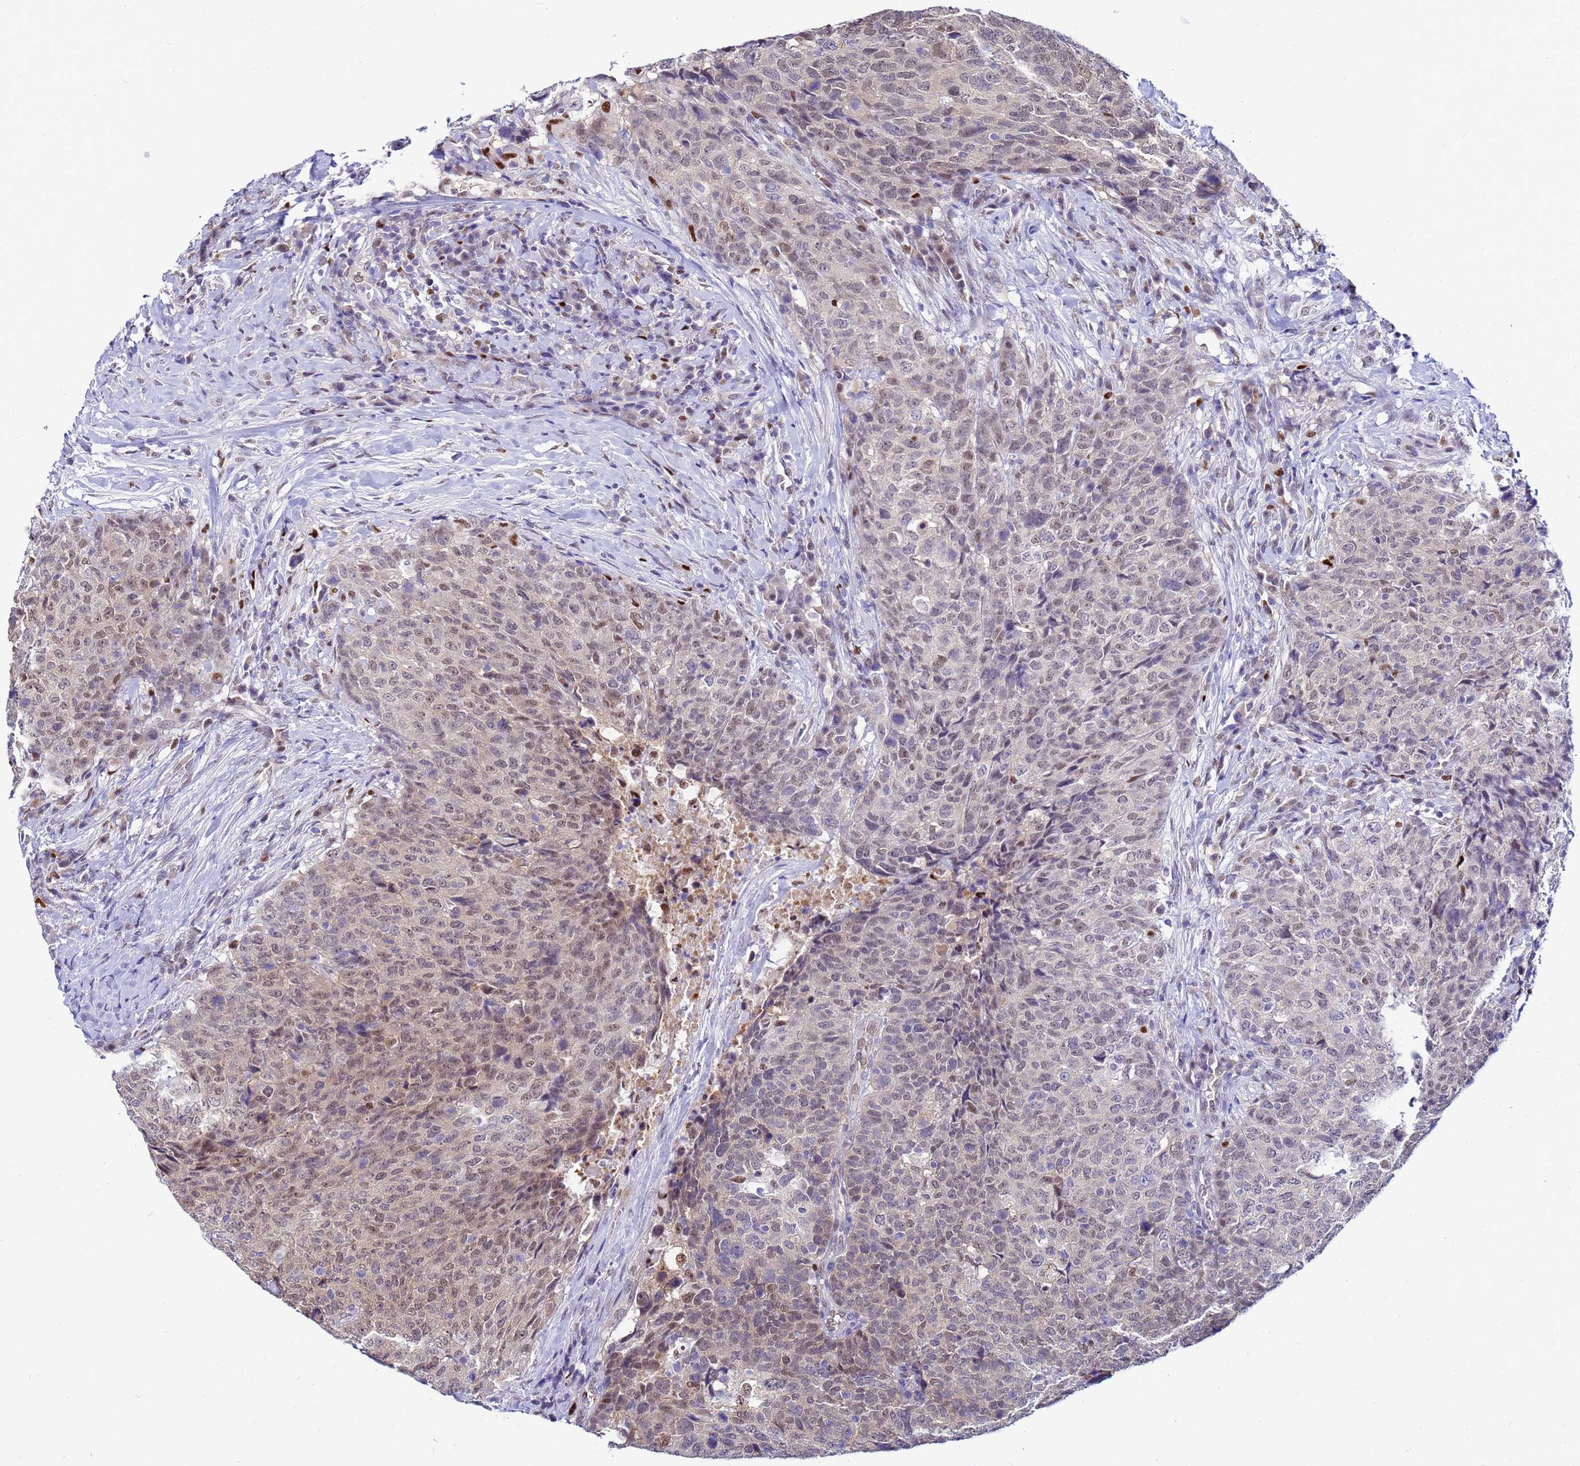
{"staining": {"intensity": "weak", "quantity": "25%-75%", "location": "nuclear"}, "tissue": "head and neck cancer", "cell_type": "Tumor cells", "image_type": "cancer", "snomed": [{"axis": "morphology", "description": "Squamous cell carcinoma, NOS"}, {"axis": "topography", "description": "Head-Neck"}], "caption": "This is a histology image of immunohistochemistry staining of head and neck cancer (squamous cell carcinoma), which shows weak expression in the nuclear of tumor cells.", "gene": "SLC25A37", "patient": {"sex": "male", "age": 66}}